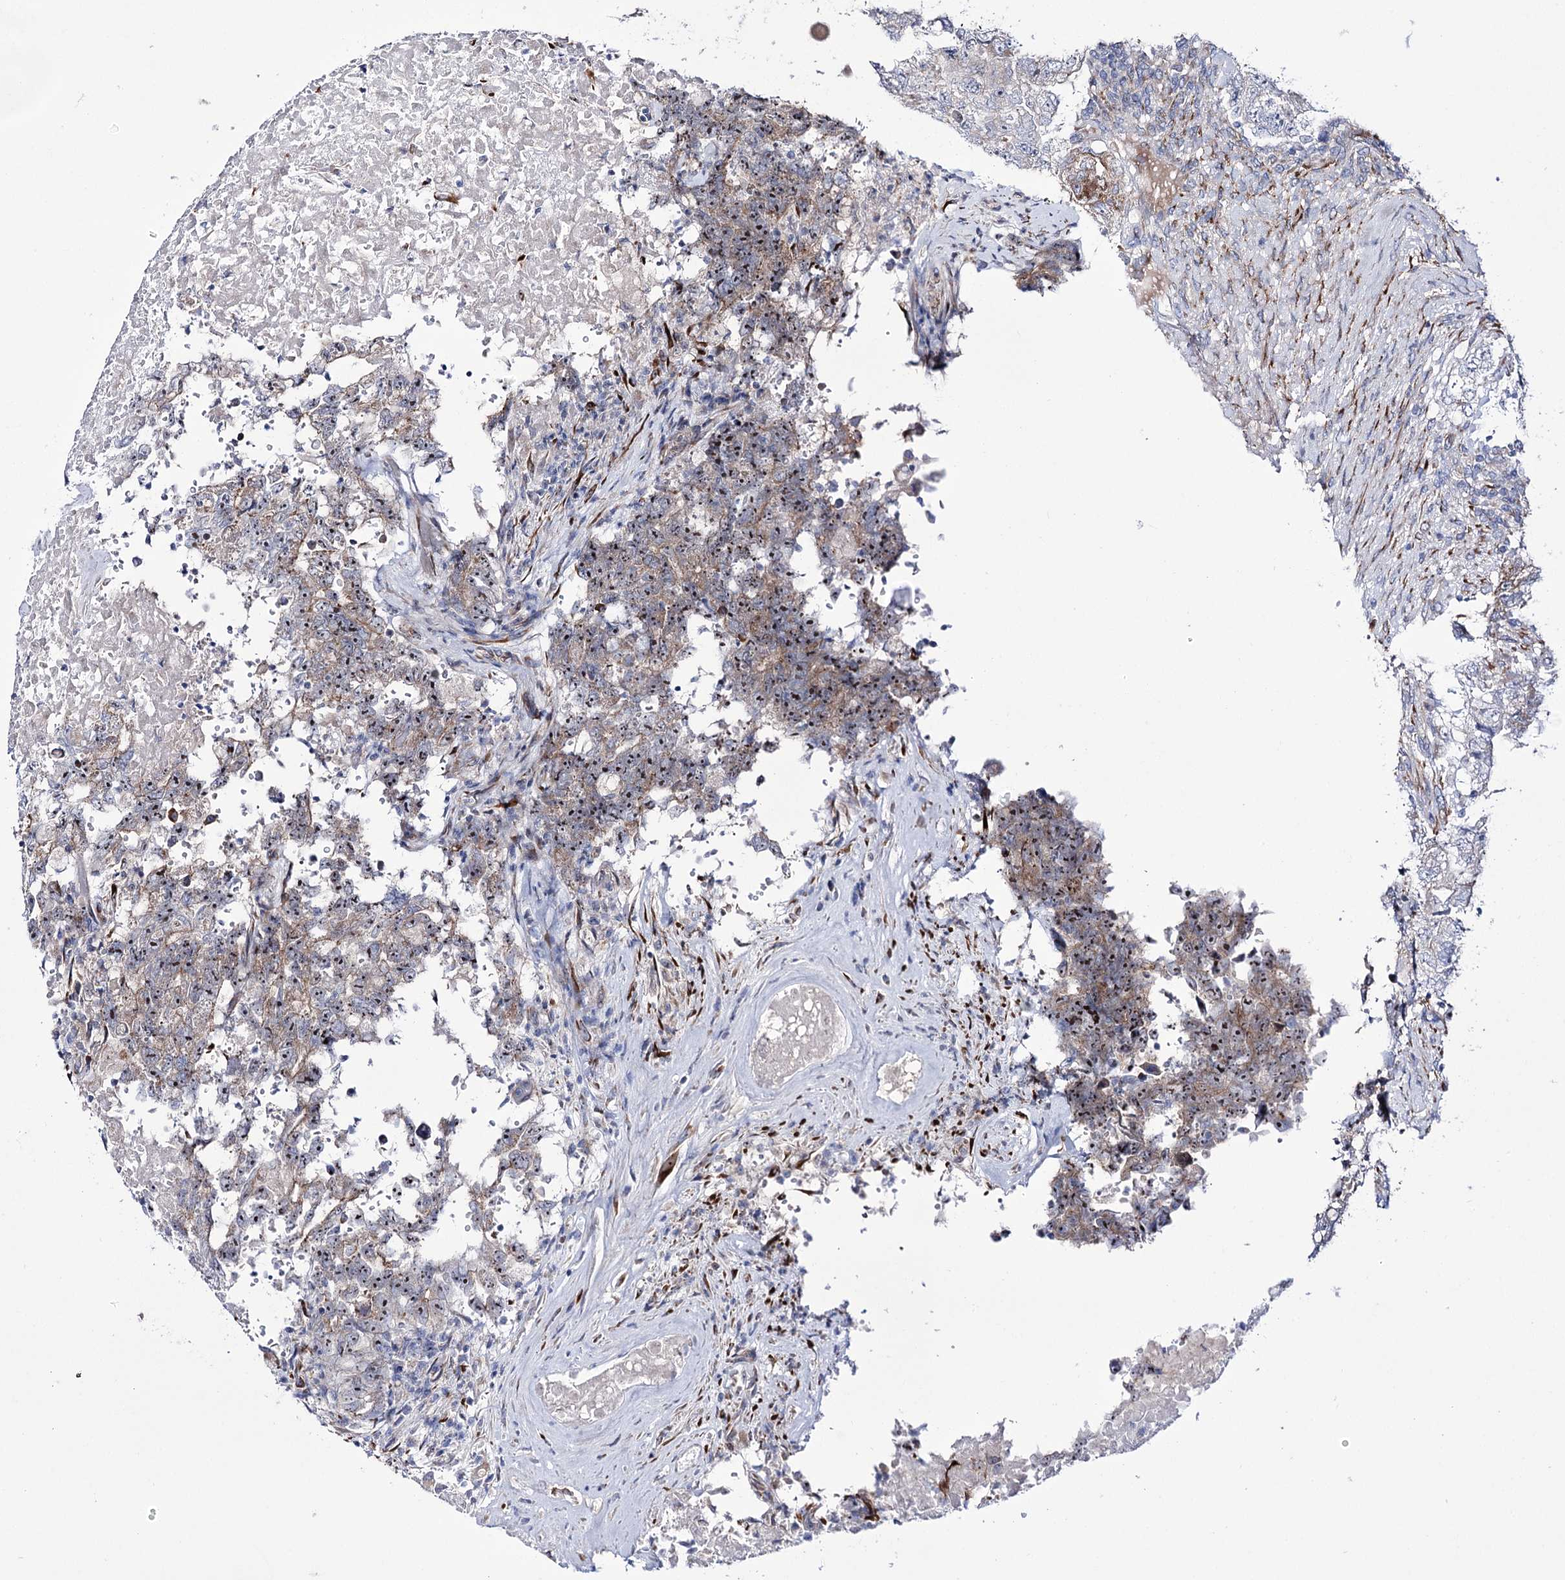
{"staining": {"intensity": "weak", "quantity": "25%-75%", "location": "cytoplasmic/membranous"}, "tissue": "testis cancer", "cell_type": "Tumor cells", "image_type": "cancer", "snomed": [{"axis": "morphology", "description": "Carcinoma, Embryonal, NOS"}, {"axis": "topography", "description": "Testis"}], "caption": "Protein staining shows weak cytoplasmic/membranous staining in about 25%-75% of tumor cells in testis cancer (embryonal carcinoma). (IHC, brightfield microscopy, high magnification).", "gene": "METTL5", "patient": {"sex": "male", "age": 26}}